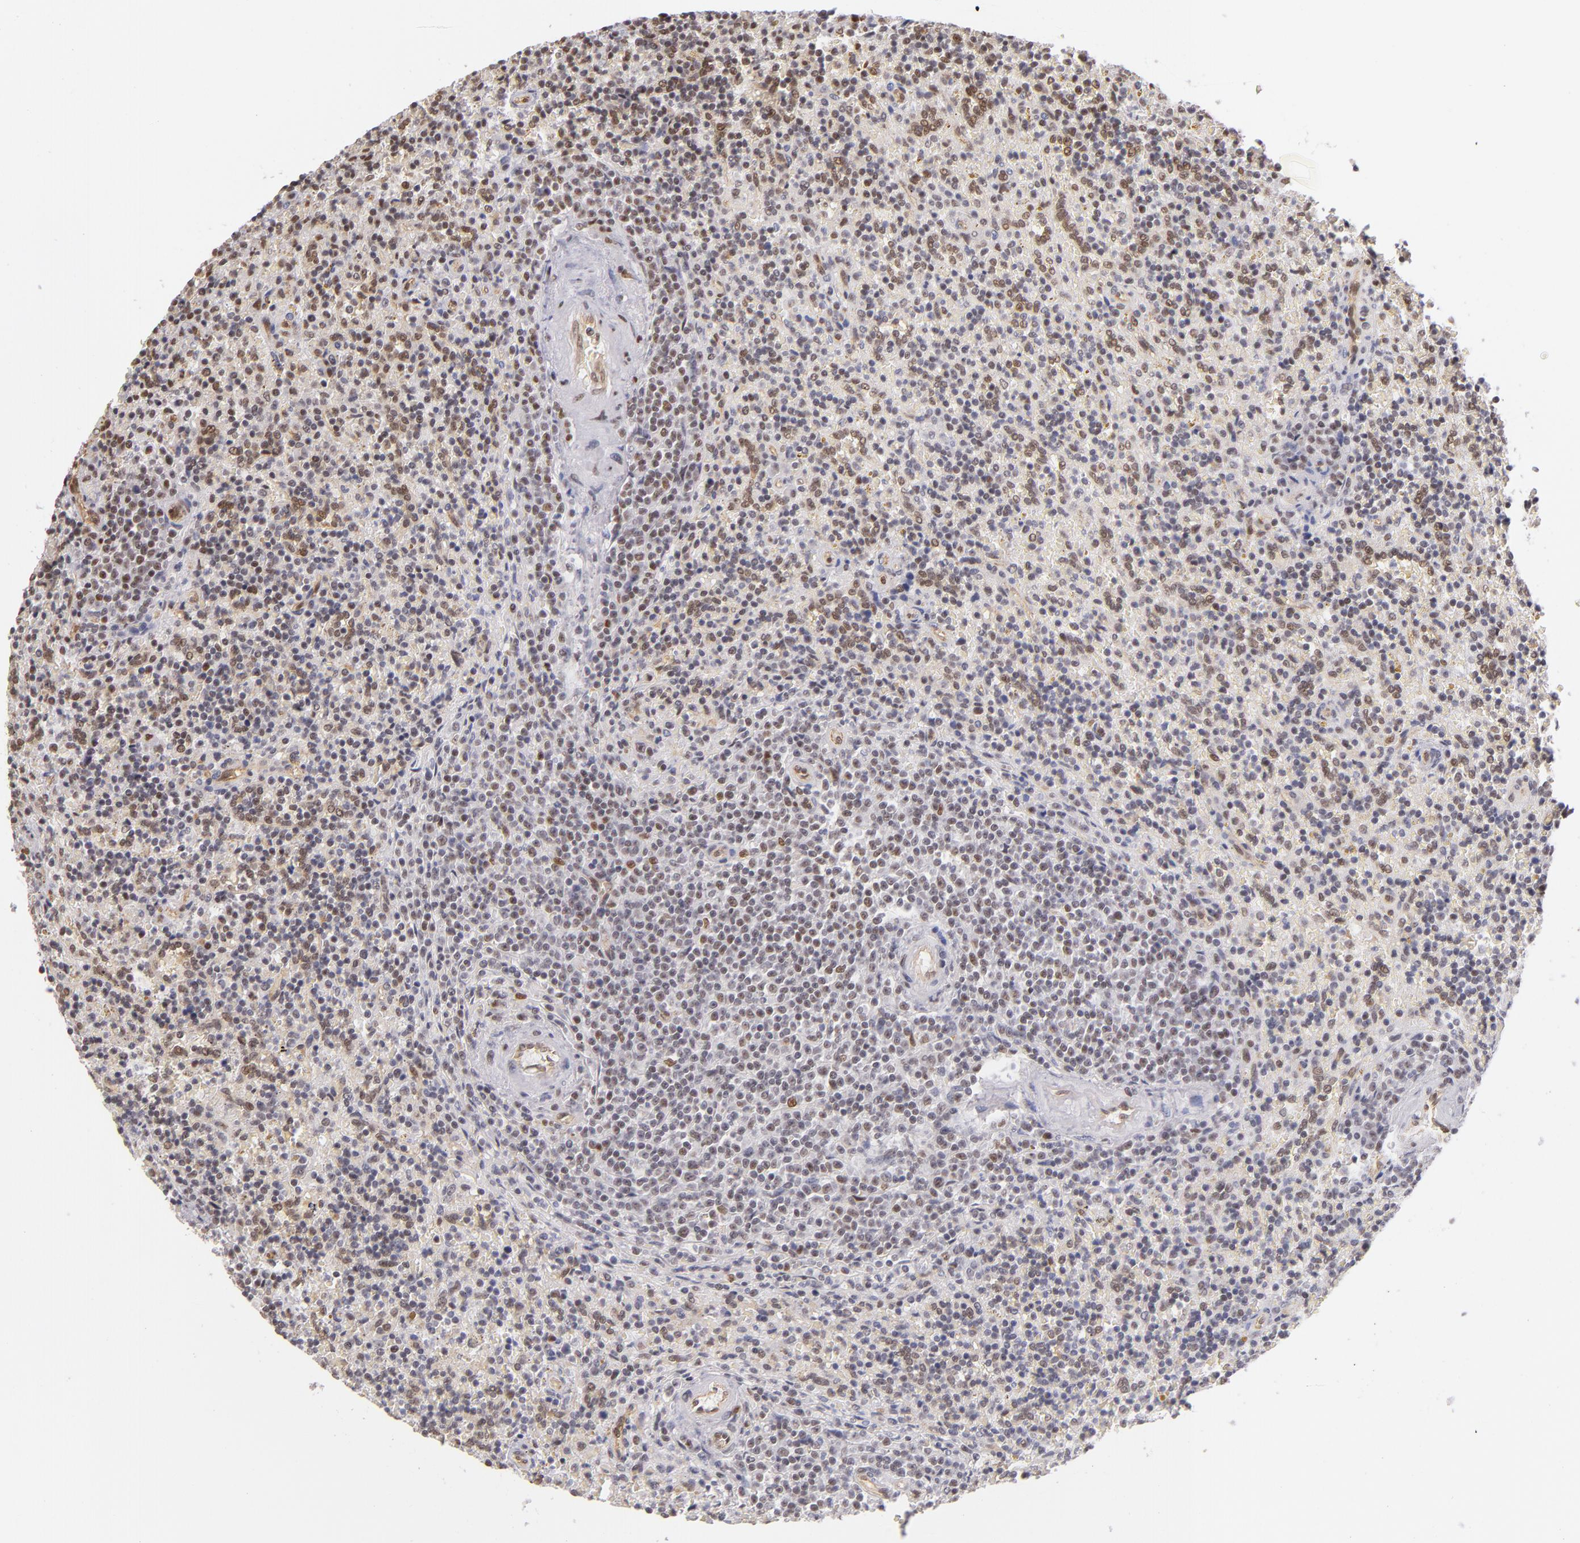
{"staining": {"intensity": "weak", "quantity": "25%-75%", "location": "nuclear"}, "tissue": "lymphoma", "cell_type": "Tumor cells", "image_type": "cancer", "snomed": [{"axis": "morphology", "description": "Malignant lymphoma, non-Hodgkin's type, Low grade"}, {"axis": "topography", "description": "Spleen"}], "caption": "DAB (3,3'-diaminobenzidine) immunohistochemical staining of lymphoma reveals weak nuclear protein expression in about 25%-75% of tumor cells. (IHC, brightfield microscopy, high magnification).", "gene": "NCOR2", "patient": {"sex": "male", "age": 67}}